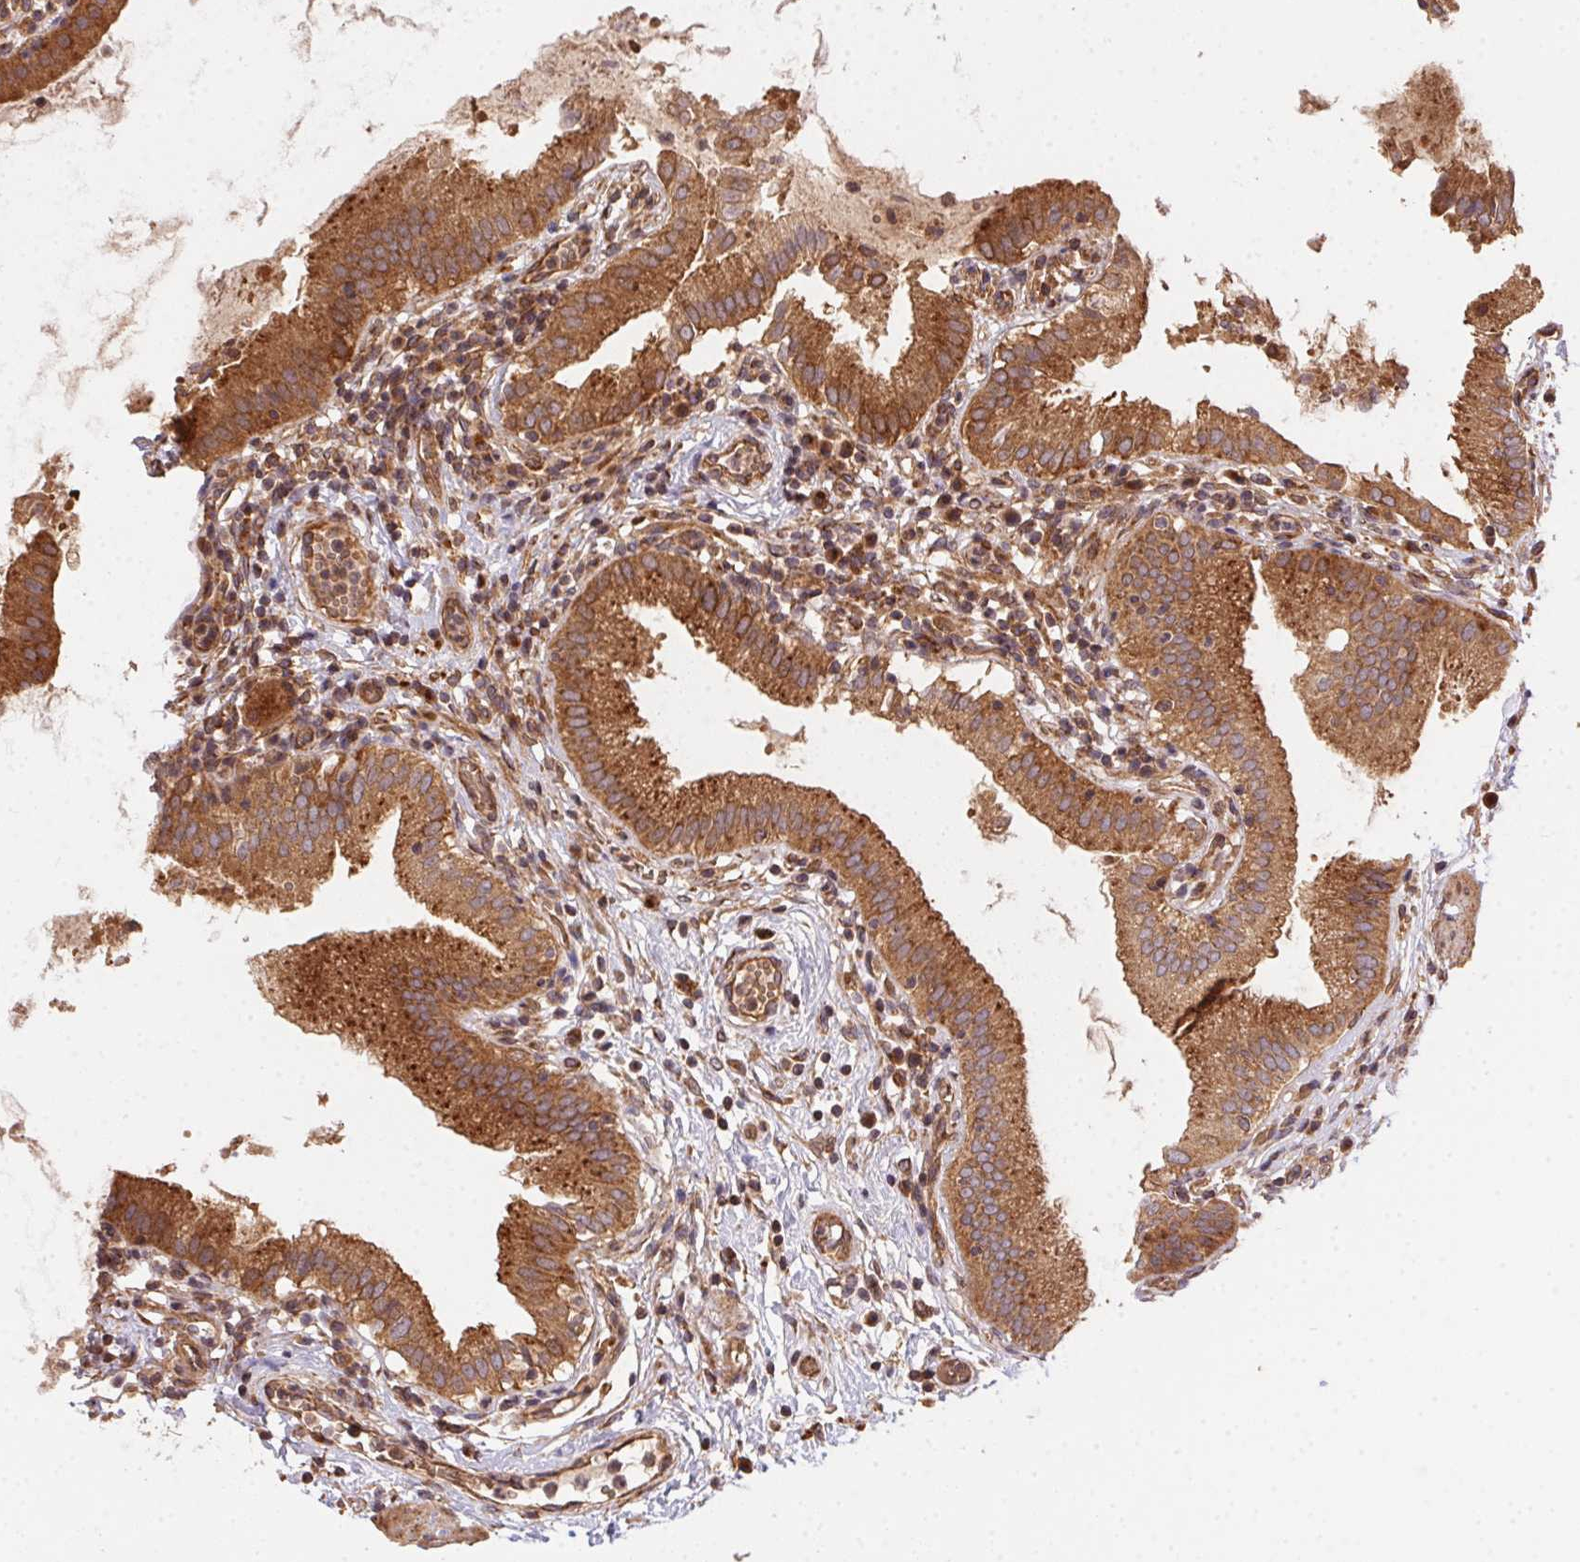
{"staining": {"intensity": "strong", "quantity": ">75%", "location": "cytoplasmic/membranous"}, "tissue": "gallbladder", "cell_type": "Glandular cells", "image_type": "normal", "snomed": [{"axis": "morphology", "description": "Normal tissue, NOS"}, {"axis": "topography", "description": "Gallbladder"}], "caption": "The image reveals immunohistochemical staining of normal gallbladder. There is strong cytoplasmic/membranous staining is seen in about >75% of glandular cells.", "gene": "USE1", "patient": {"sex": "female", "age": 65}}